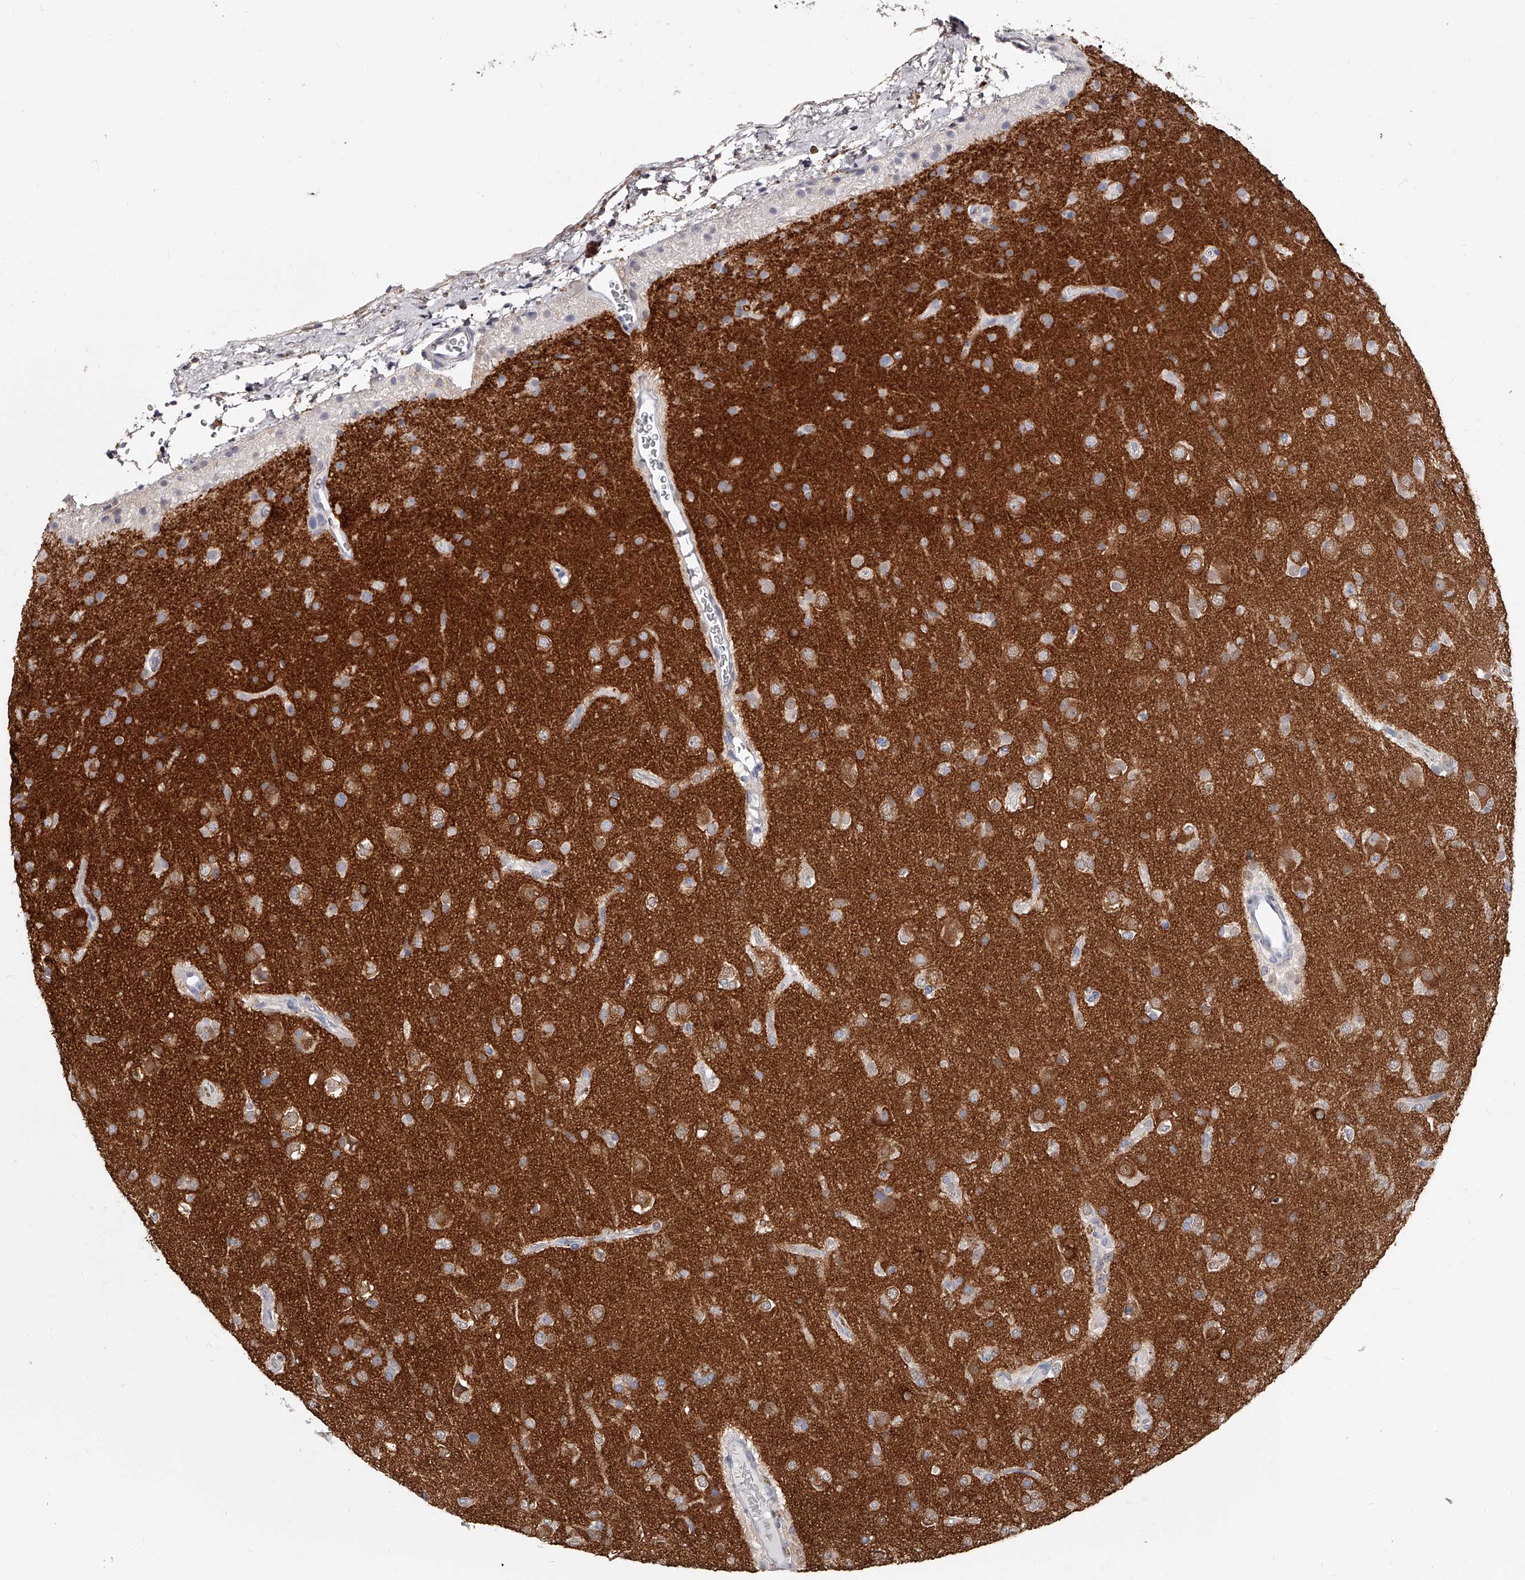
{"staining": {"intensity": "weak", "quantity": ">75%", "location": "cytoplasmic/membranous"}, "tissue": "glioma", "cell_type": "Tumor cells", "image_type": "cancer", "snomed": [{"axis": "morphology", "description": "Glioma, malignant, Low grade"}, {"axis": "topography", "description": "Brain"}], "caption": "IHC histopathology image of glioma stained for a protein (brown), which displays low levels of weak cytoplasmic/membranous expression in about >75% of tumor cells.", "gene": "PACSIN1", "patient": {"sex": "male", "age": 65}}